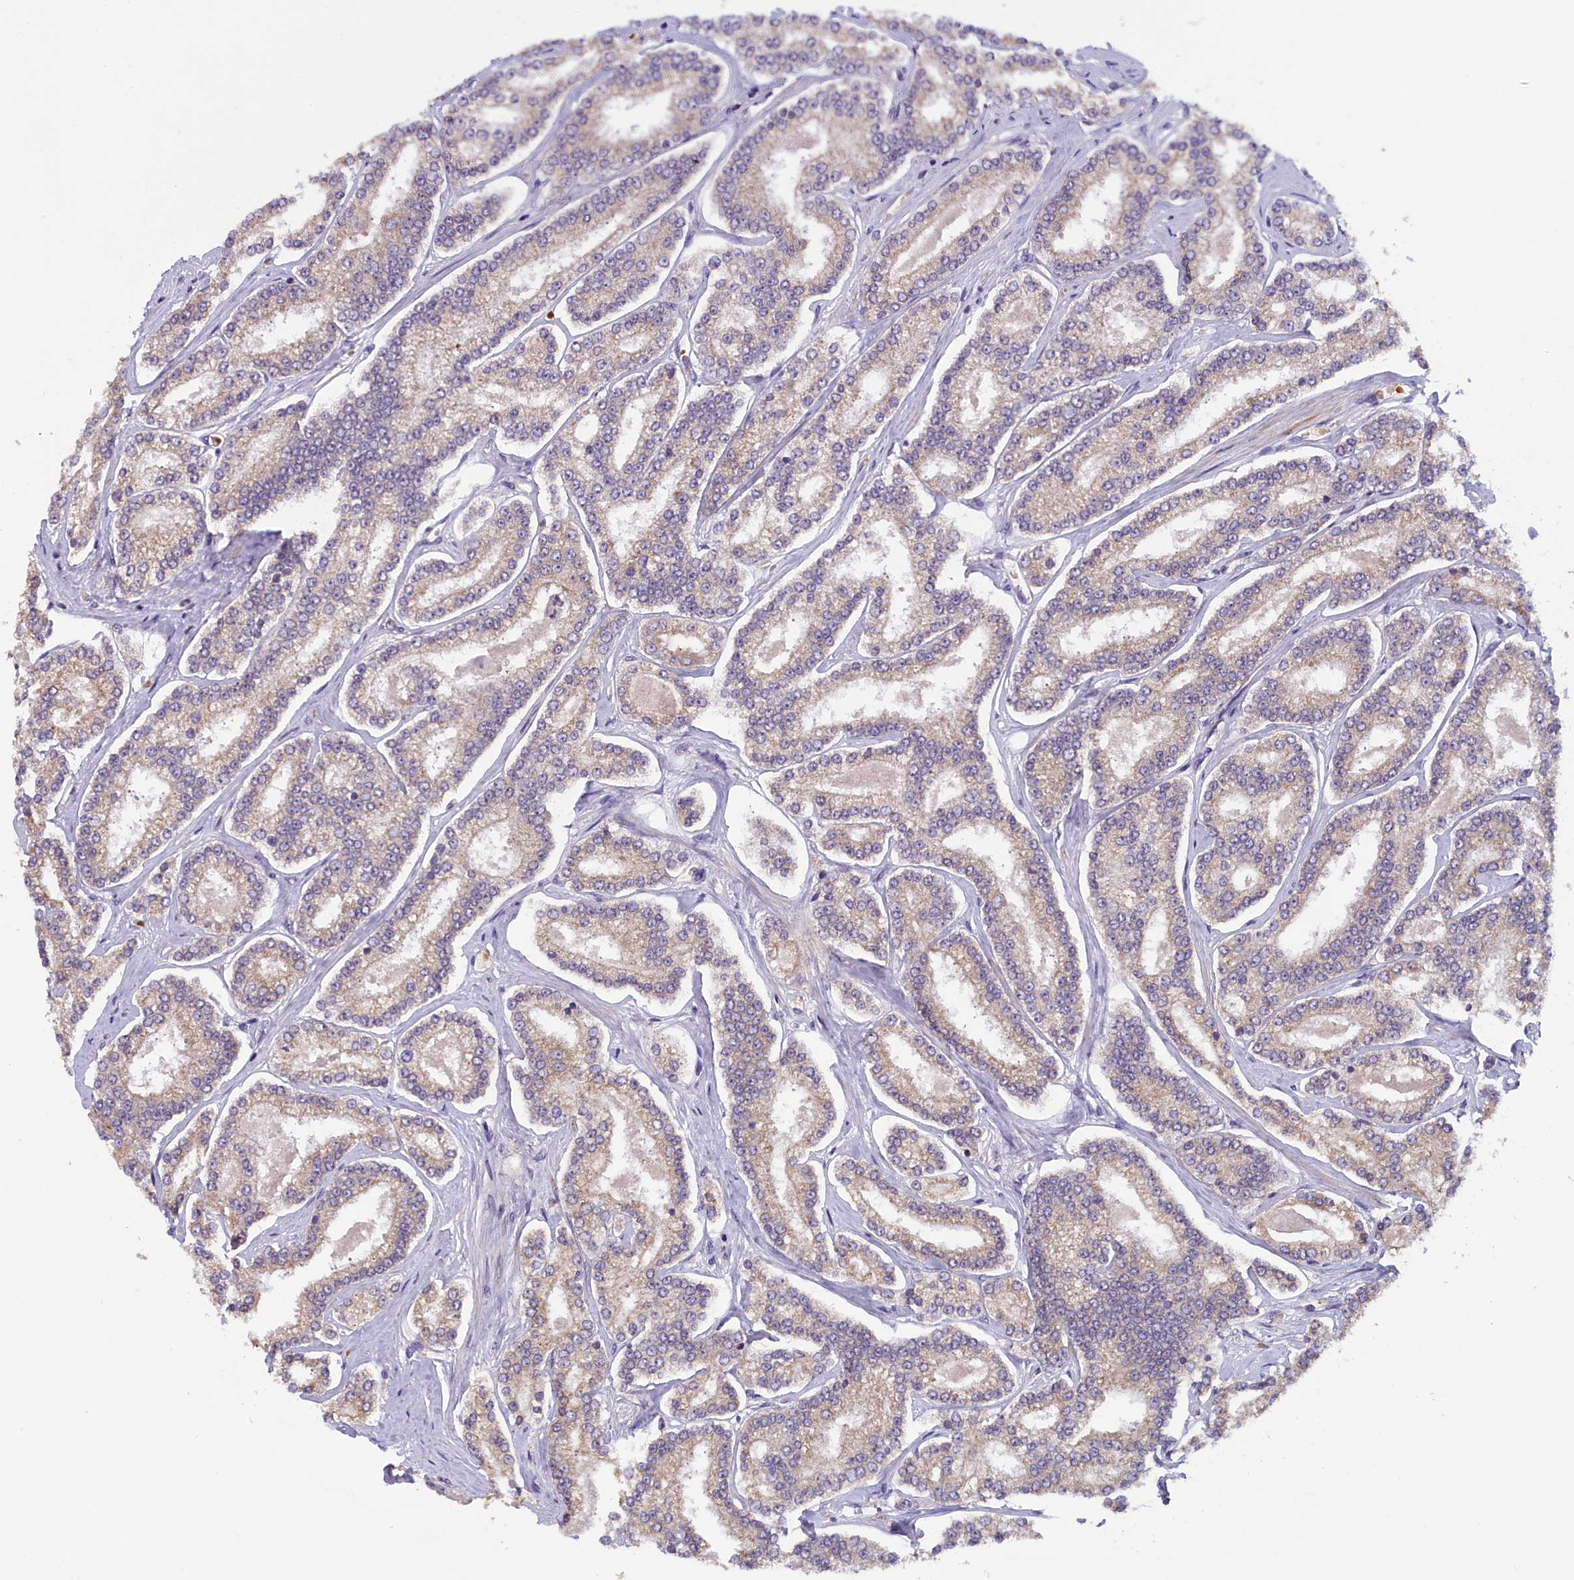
{"staining": {"intensity": "weak", "quantity": ">75%", "location": "cytoplasmic/membranous"}, "tissue": "prostate cancer", "cell_type": "Tumor cells", "image_type": "cancer", "snomed": [{"axis": "morphology", "description": "Normal tissue, NOS"}, {"axis": "morphology", "description": "Adenocarcinoma, High grade"}, {"axis": "topography", "description": "Prostate"}], "caption": "This image demonstrates IHC staining of human high-grade adenocarcinoma (prostate), with low weak cytoplasmic/membranous expression in approximately >75% of tumor cells.", "gene": "CCDC9B", "patient": {"sex": "male", "age": 83}}